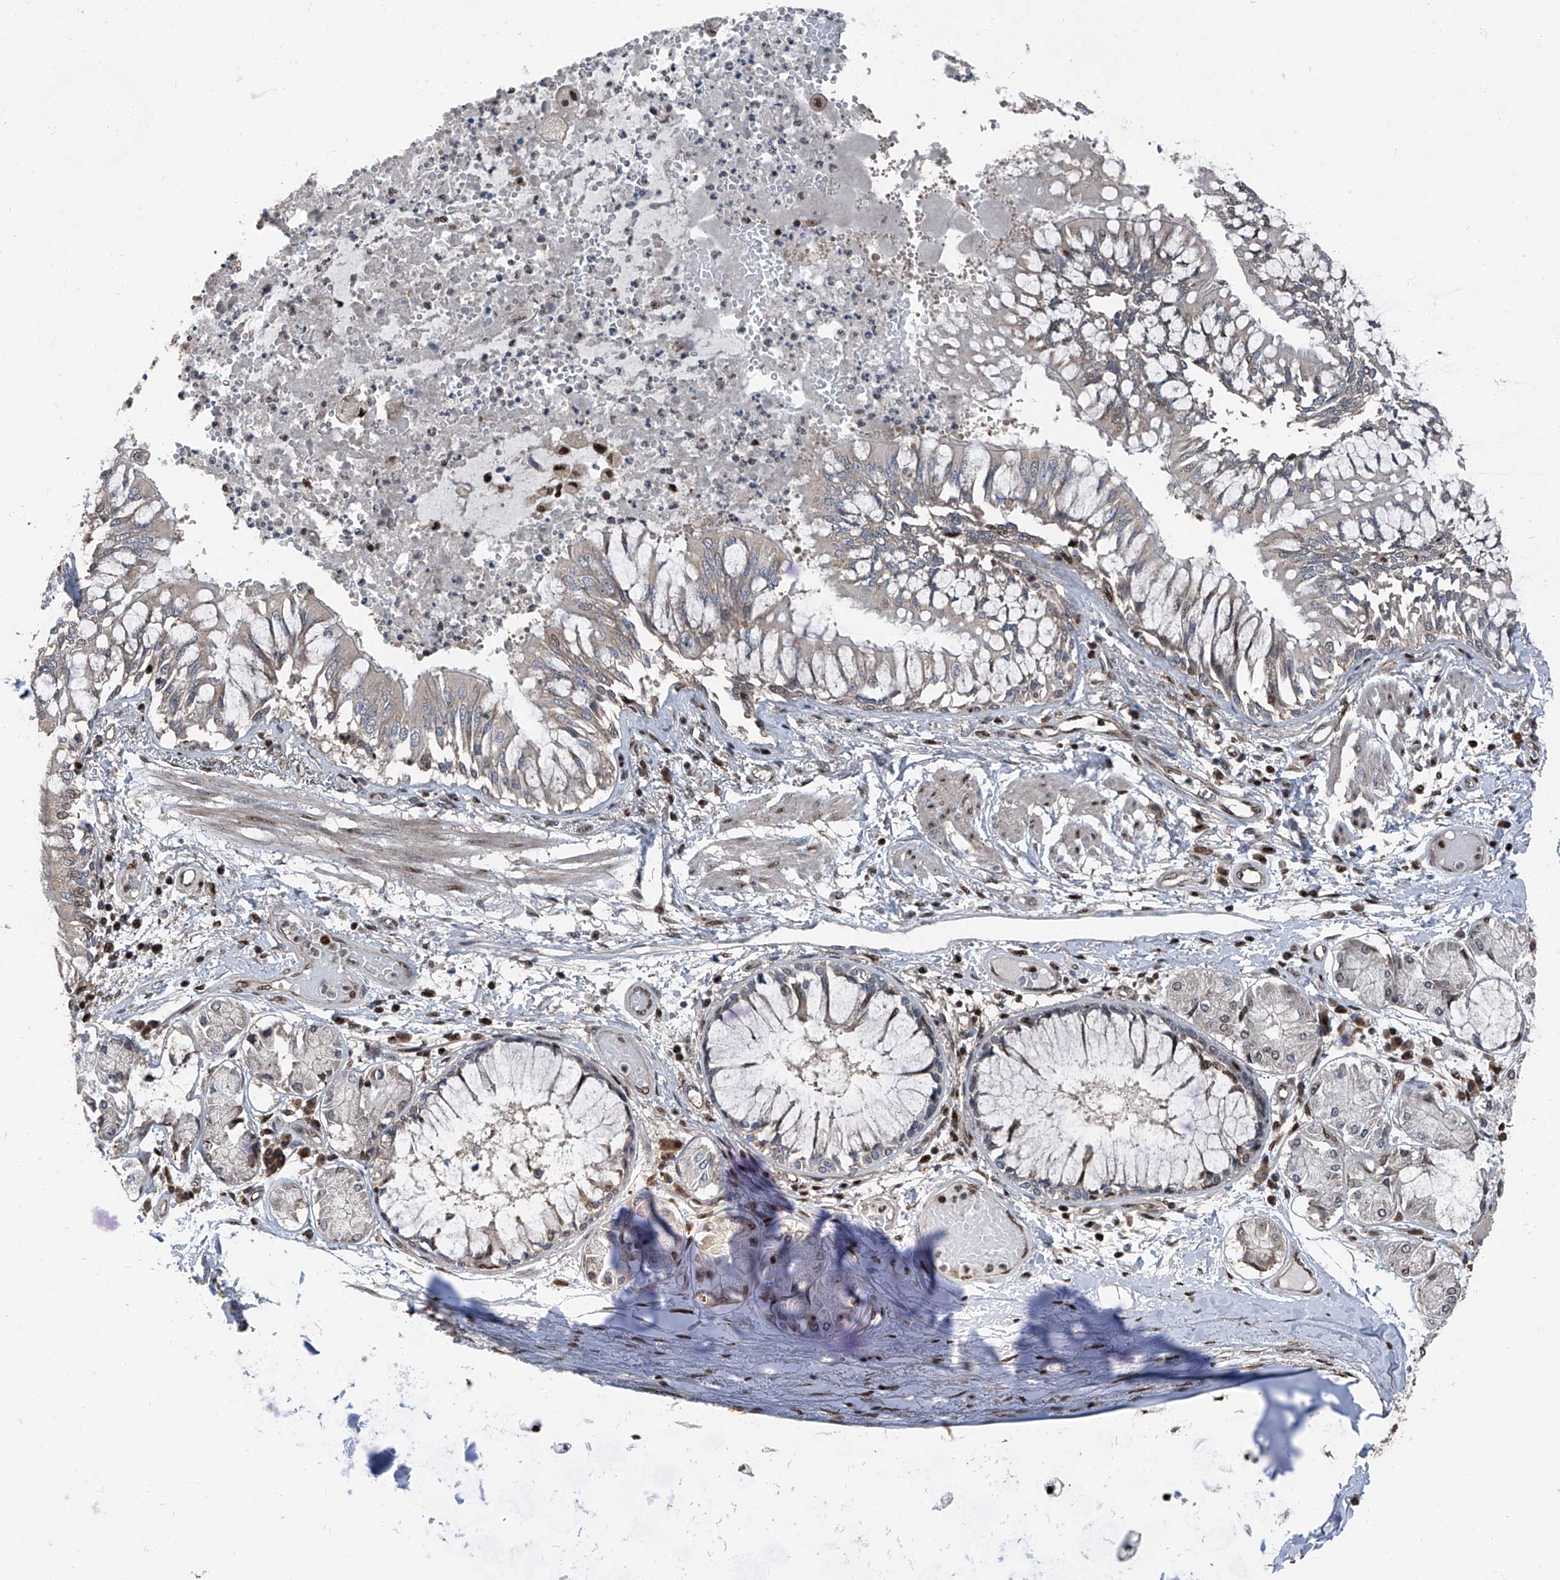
{"staining": {"intensity": "moderate", "quantity": "<25%", "location": "cytoplasmic/membranous,nuclear"}, "tissue": "bronchus", "cell_type": "Respiratory epithelial cells", "image_type": "normal", "snomed": [{"axis": "morphology", "description": "Normal tissue, NOS"}, {"axis": "topography", "description": "Cartilage tissue"}, {"axis": "topography", "description": "Bronchus"}, {"axis": "topography", "description": "Lung"}], "caption": "A brown stain highlights moderate cytoplasmic/membranous,nuclear staining of a protein in respiratory epithelial cells of benign bronchus. (DAB (3,3'-diaminobenzidine) = brown stain, brightfield microscopy at high magnification).", "gene": "FKBP5", "patient": {"sex": "female", "age": 49}}